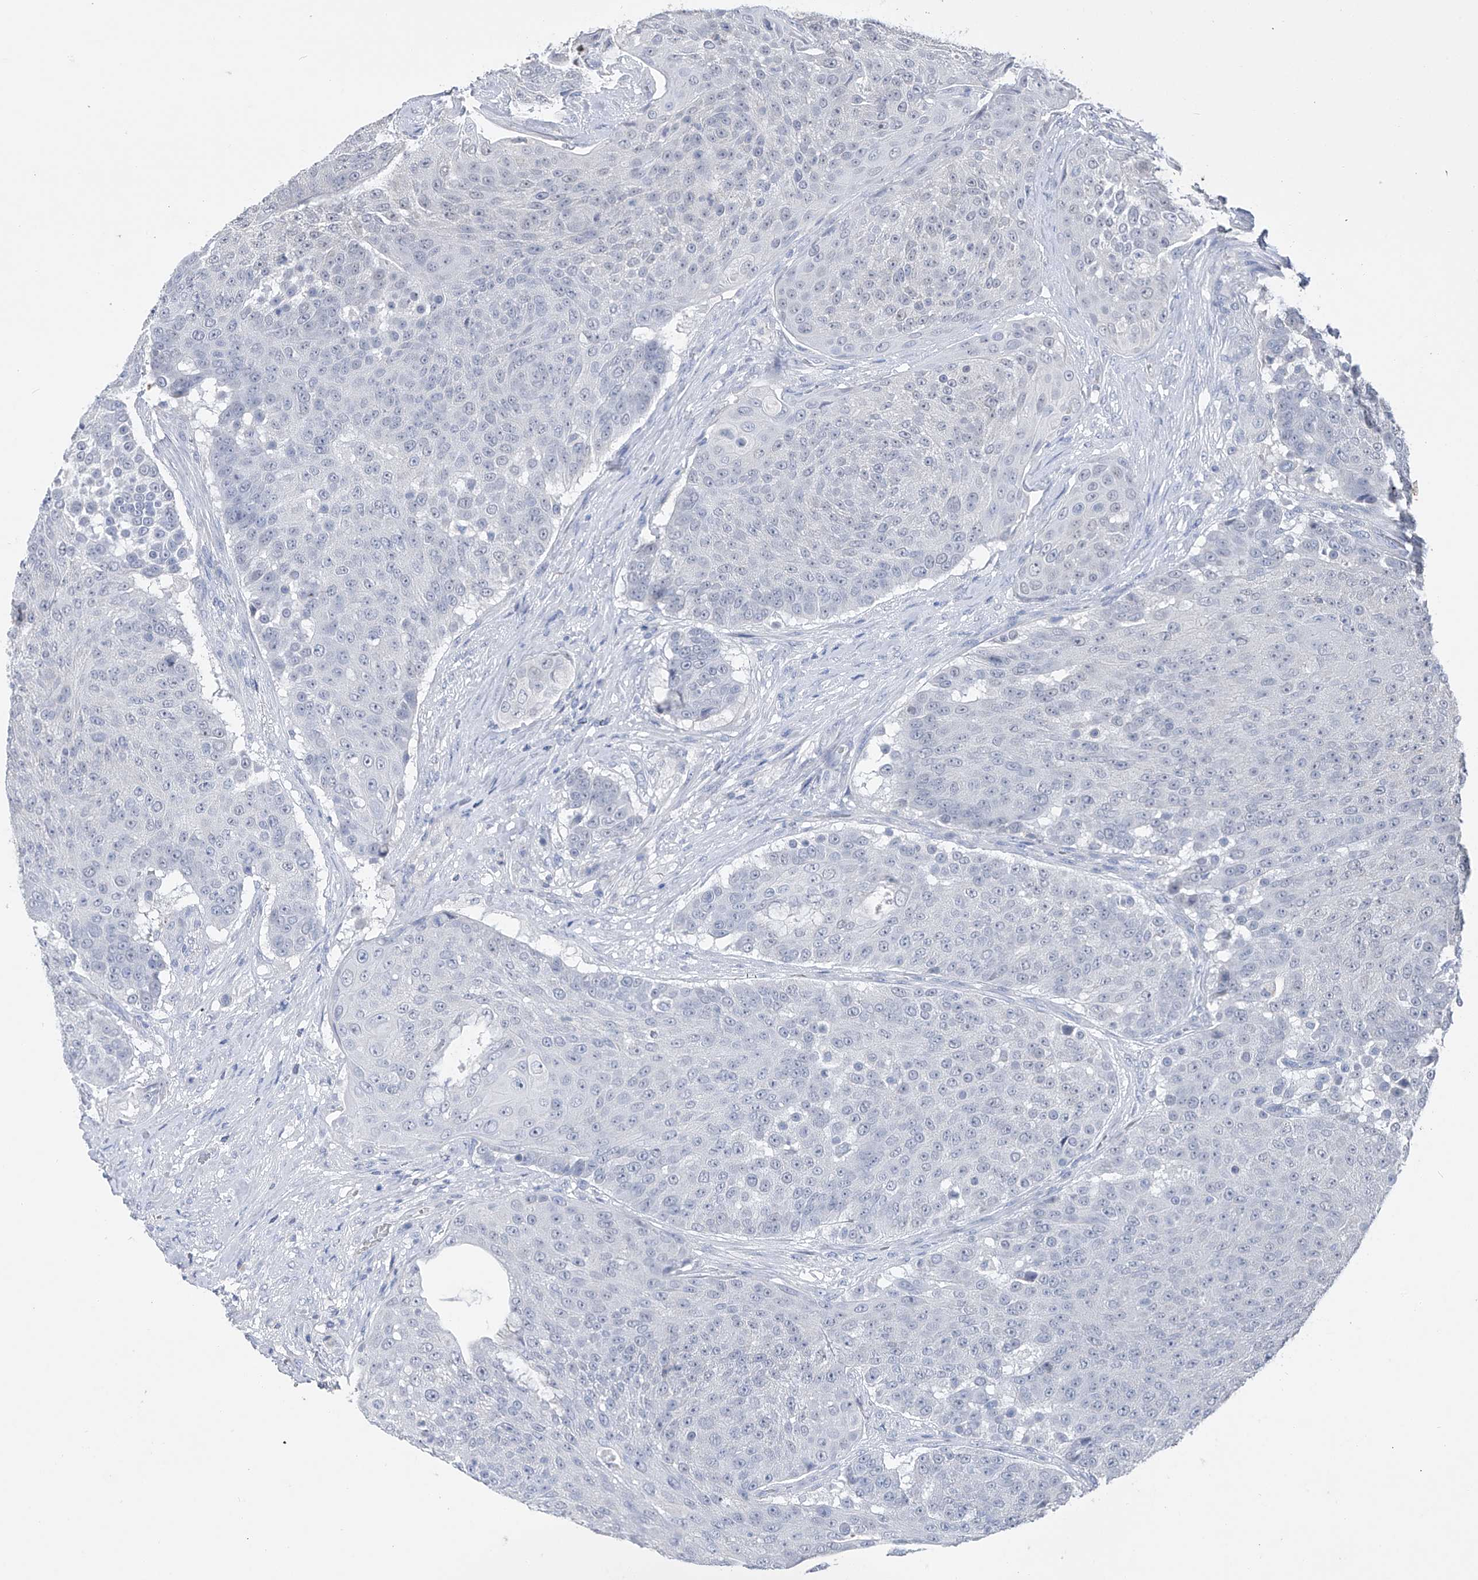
{"staining": {"intensity": "negative", "quantity": "none", "location": "none"}, "tissue": "urothelial cancer", "cell_type": "Tumor cells", "image_type": "cancer", "snomed": [{"axis": "morphology", "description": "Urothelial carcinoma, High grade"}, {"axis": "topography", "description": "Urinary bladder"}], "caption": "This histopathology image is of urothelial cancer stained with immunohistochemistry to label a protein in brown with the nuclei are counter-stained blue. There is no expression in tumor cells.", "gene": "ADRA1A", "patient": {"sex": "female", "age": 63}}